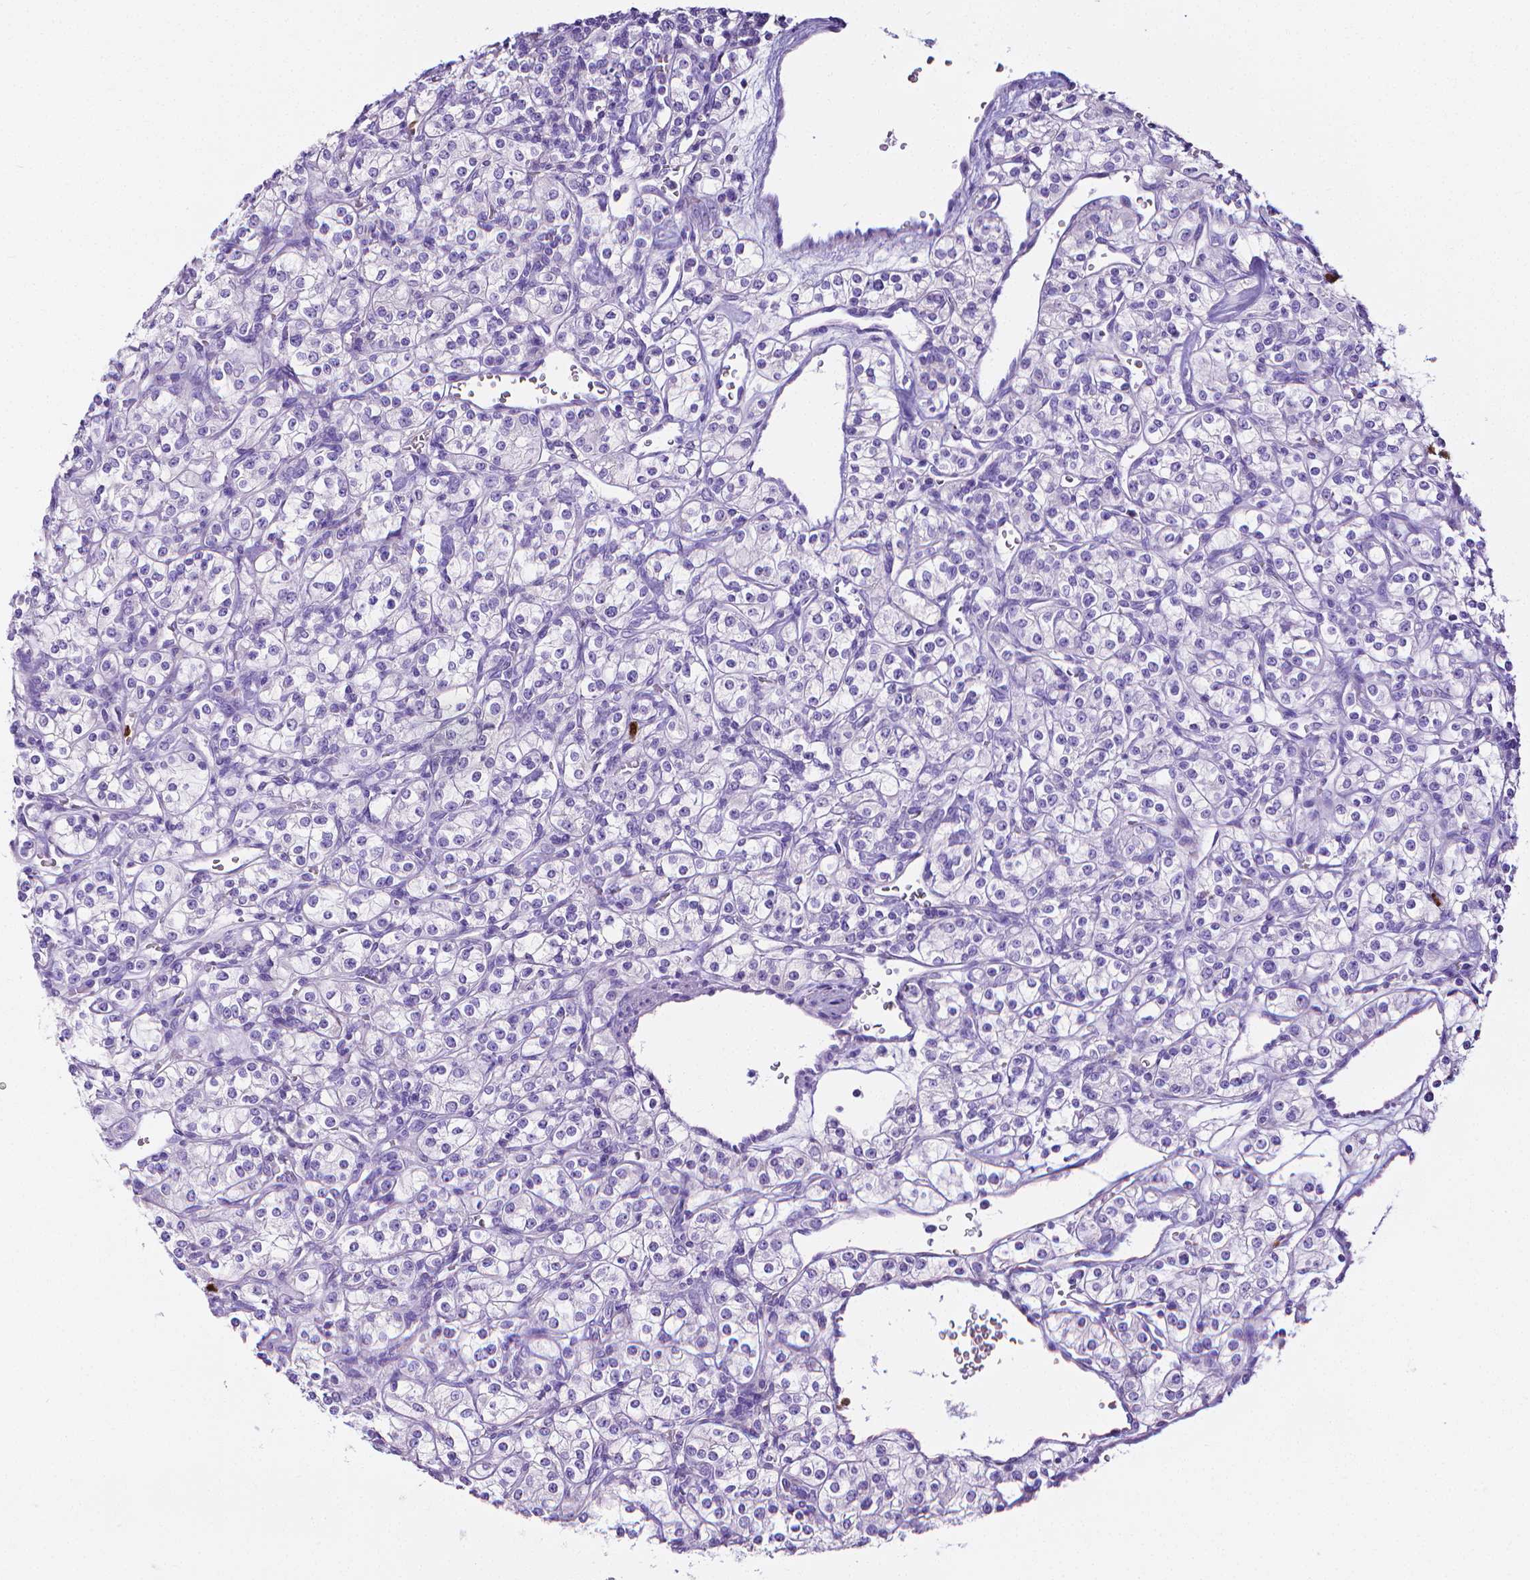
{"staining": {"intensity": "negative", "quantity": "none", "location": "none"}, "tissue": "renal cancer", "cell_type": "Tumor cells", "image_type": "cancer", "snomed": [{"axis": "morphology", "description": "Adenocarcinoma, NOS"}, {"axis": "topography", "description": "Kidney"}], "caption": "Photomicrograph shows no significant protein positivity in tumor cells of renal cancer.", "gene": "MMP9", "patient": {"sex": "male", "age": 77}}